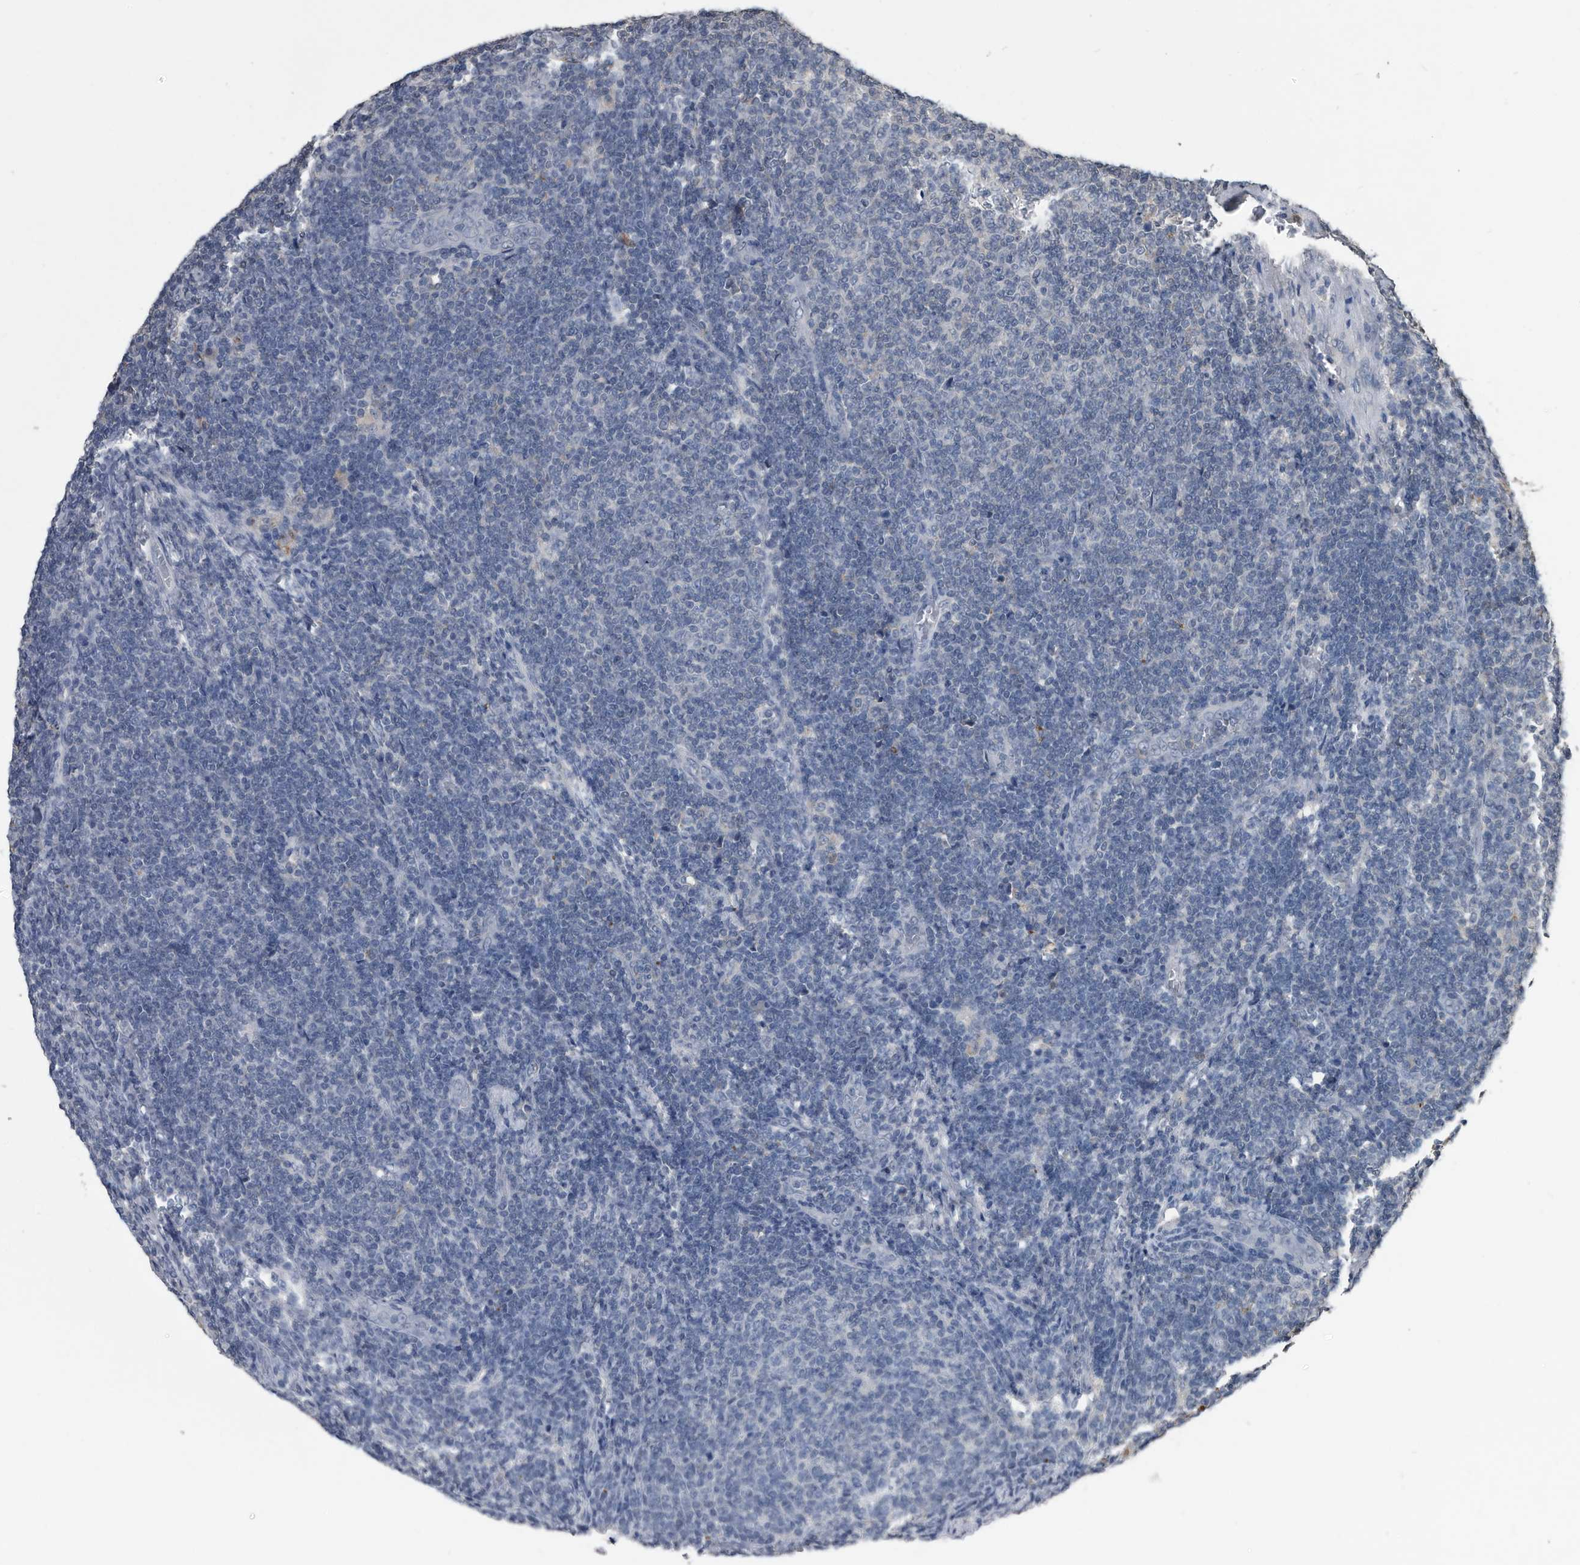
{"staining": {"intensity": "negative", "quantity": "none", "location": "none"}, "tissue": "lymphoma", "cell_type": "Tumor cells", "image_type": "cancer", "snomed": [{"axis": "morphology", "description": "Malignant lymphoma, non-Hodgkin's type, Low grade"}, {"axis": "topography", "description": "Lymph node"}], "caption": "DAB (3,3'-diaminobenzidine) immunohistochemical staining of human lymphoma reveals no significant positivity in tumor cells.", "gene": "PDXK", "patient": {"sex": "male", "age": 66}}